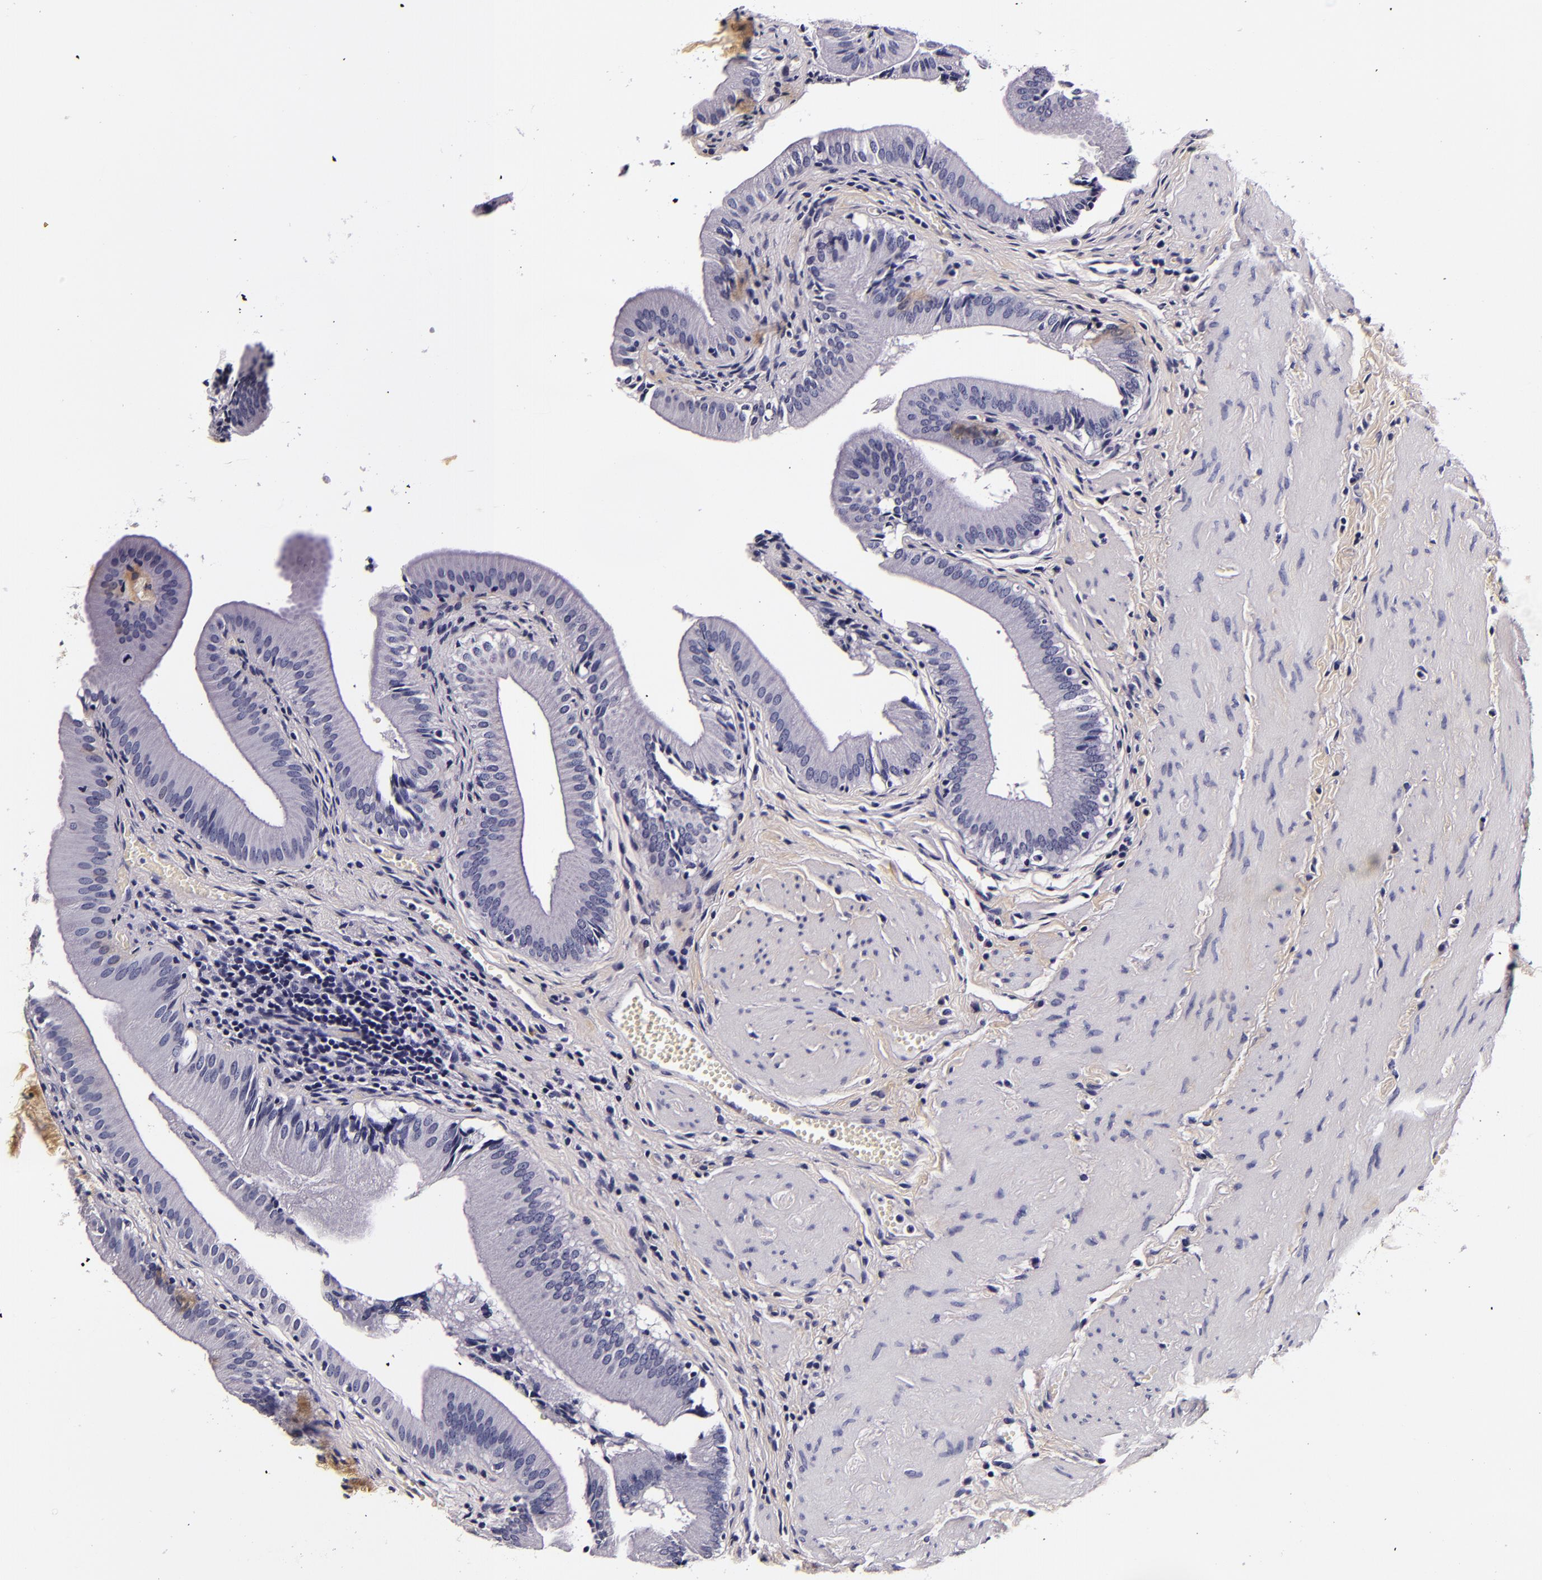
{"staining": {"intensity": "negative", "quantity": "none", "location": "none"}, "tissue": "gallbladder", "cell_type": "Glandular cells", "image_type": "normal", "snomed": [{"axis": "morphology", "description": "Normal tissue, NOS"}, {"axis": "topography", "description": "Gallbladder"}], "caption": "IHC micrograph of unremarkable gallbladder: gallbladder stained with DAB (3,3'-diaminobenzidine) displays no significant protein expression in glandular cells.", "gene": "FBN1", "patient": {"sex": "female", "age": 24}}